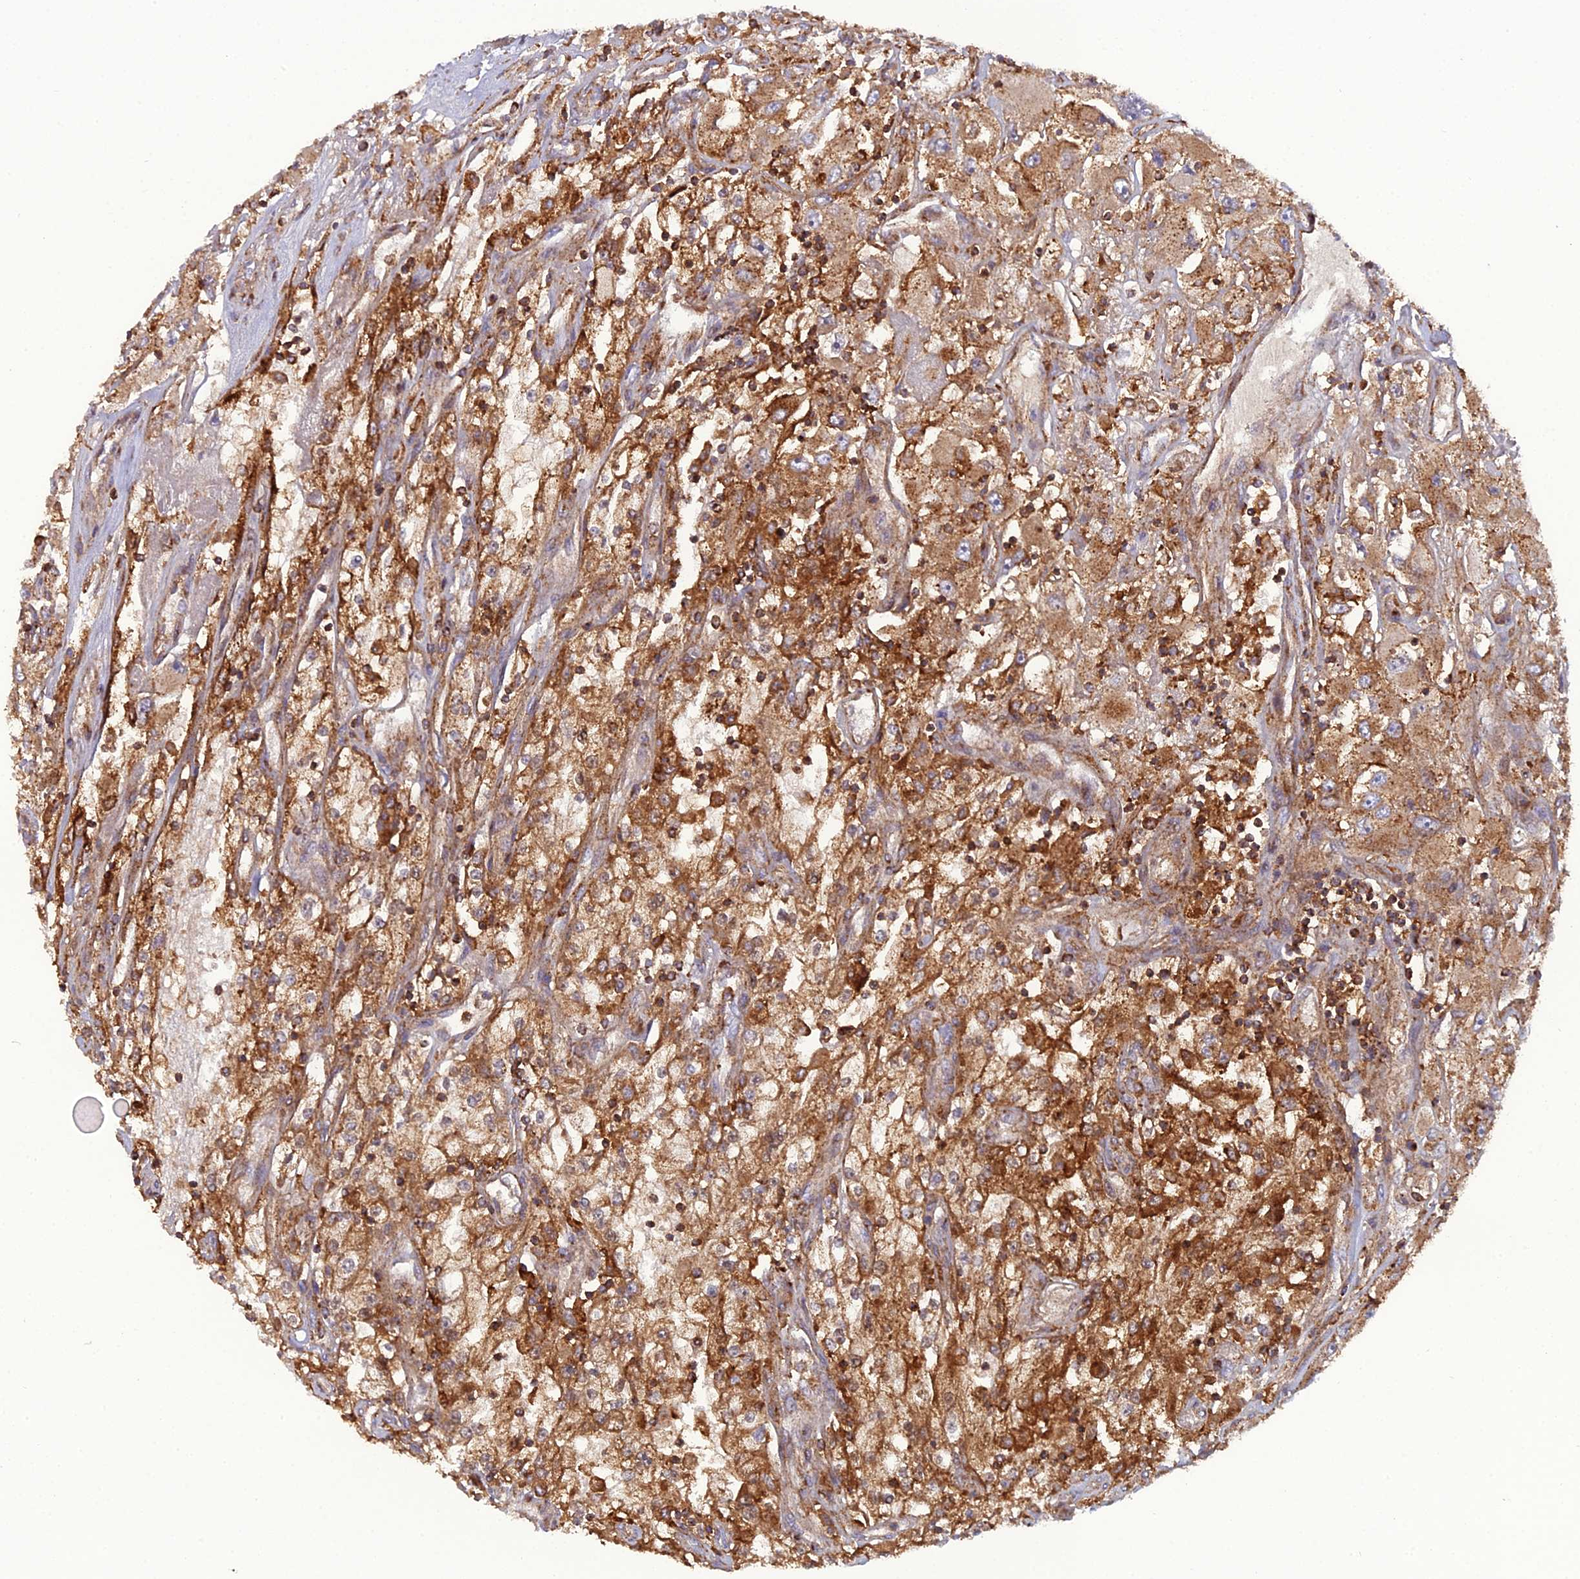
{"staining": {"intensity": "moderate", "quantity": ">75%", "location": "cytoplasmic/membranous"}, "tissue": "renal cancer", "cell_type": "Tumor cells", "image_type": "cancer", "snomed": [{"axis": "morphology", "description": "Adenocarcinoma, NOS"}, {"axis": "topography", "description": "Kidney"}], "caption": "This is a photomicrograph of immunohistochemistry (IHC) staining of adenocarcinoma (renal), which shows moderate expression in the cytoplasmic/membranous of tumor cells.", "gene": "LNPEP", "patient": {"sex": "female", "age": 52}}